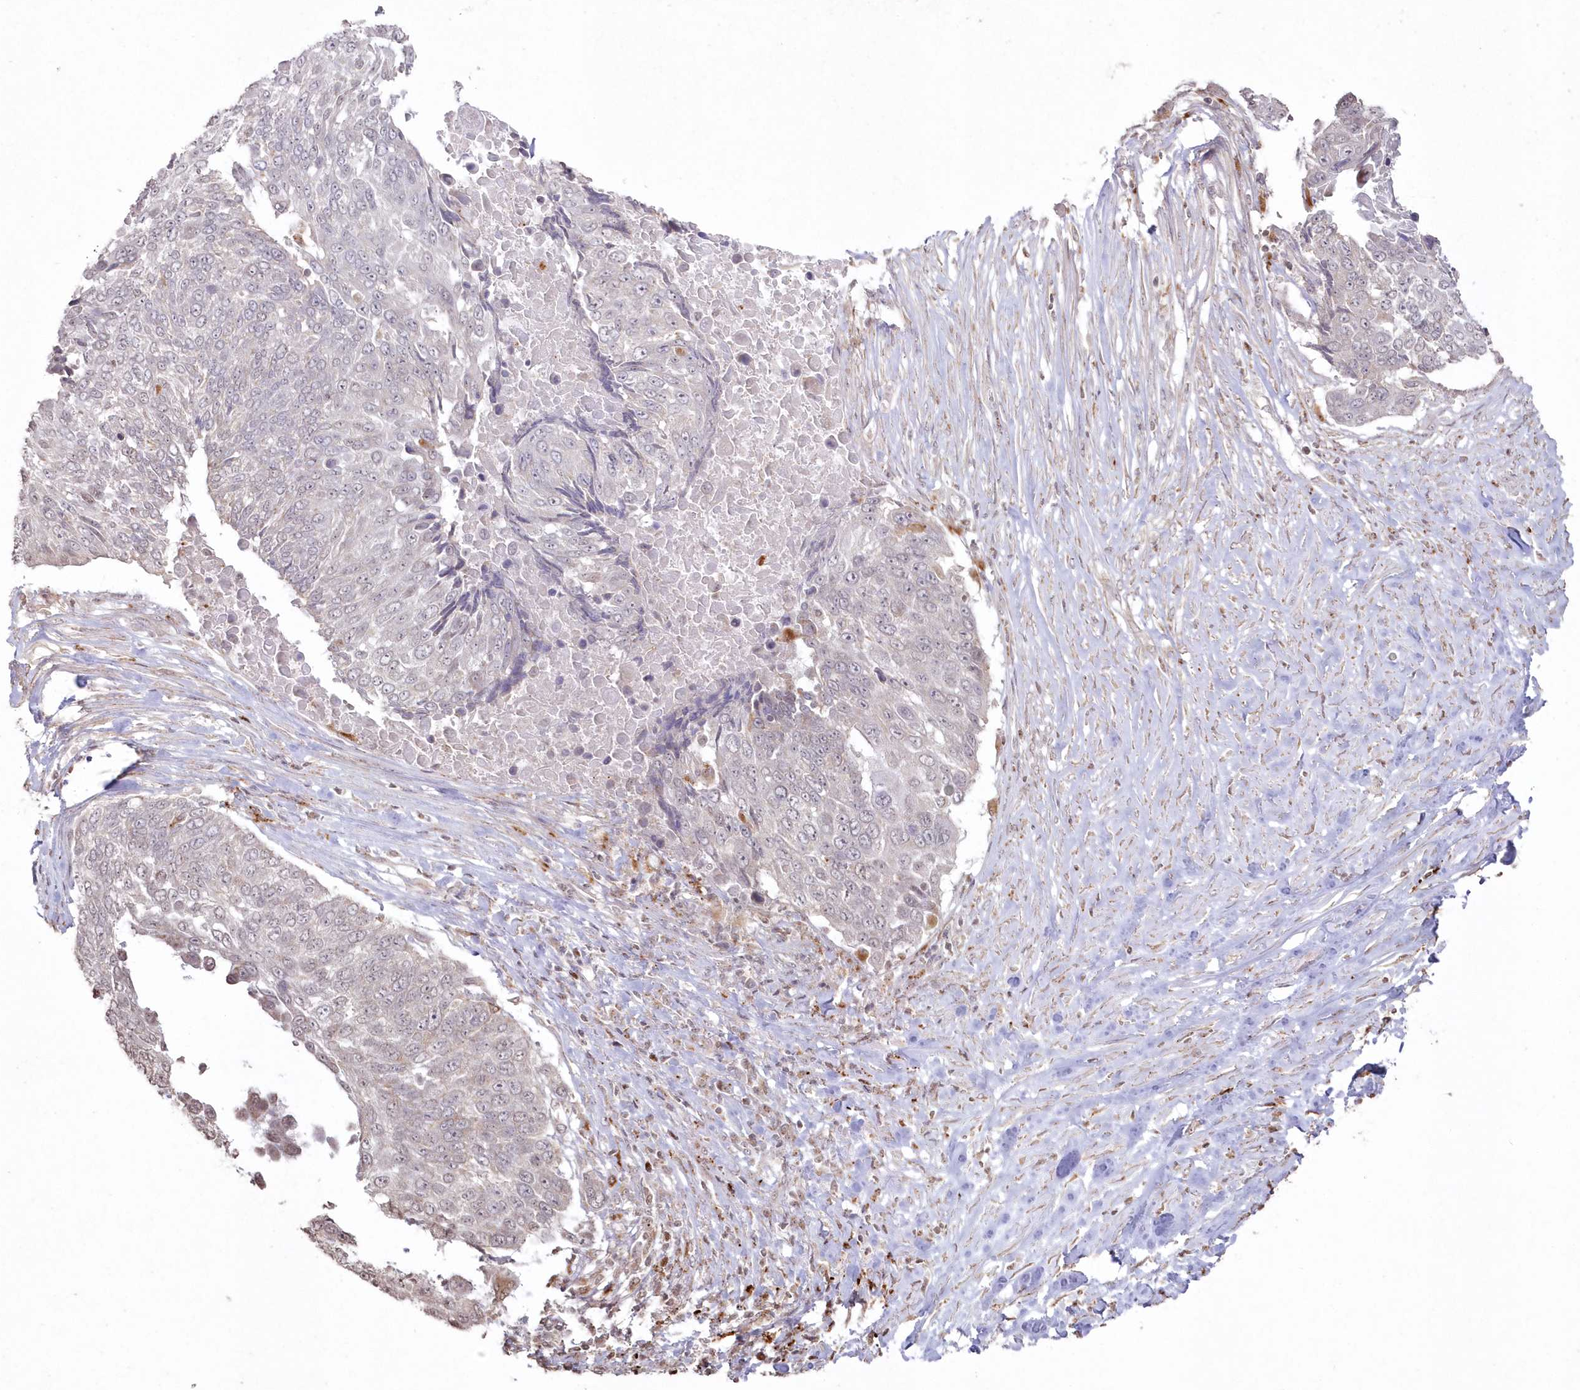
{"staining": {"intensity": "negative", "quantity": "none", "location": "none"}, "tissue": "lung cancer", "cell_type": "Tumor cells", "image_type": "cancer", "snomed": [{"axis": "morphology", "description": "Squamous cell carcinoma, NOS"}, {"axis": "topography", "description": "Lung"}], "caption": "Immunohistochemistry of human squamous cell carcinoma (lung) exhibits no positivity in tumor cells.", "gene": "ARSB", "patient": {"sex": "male", "age": 66}}